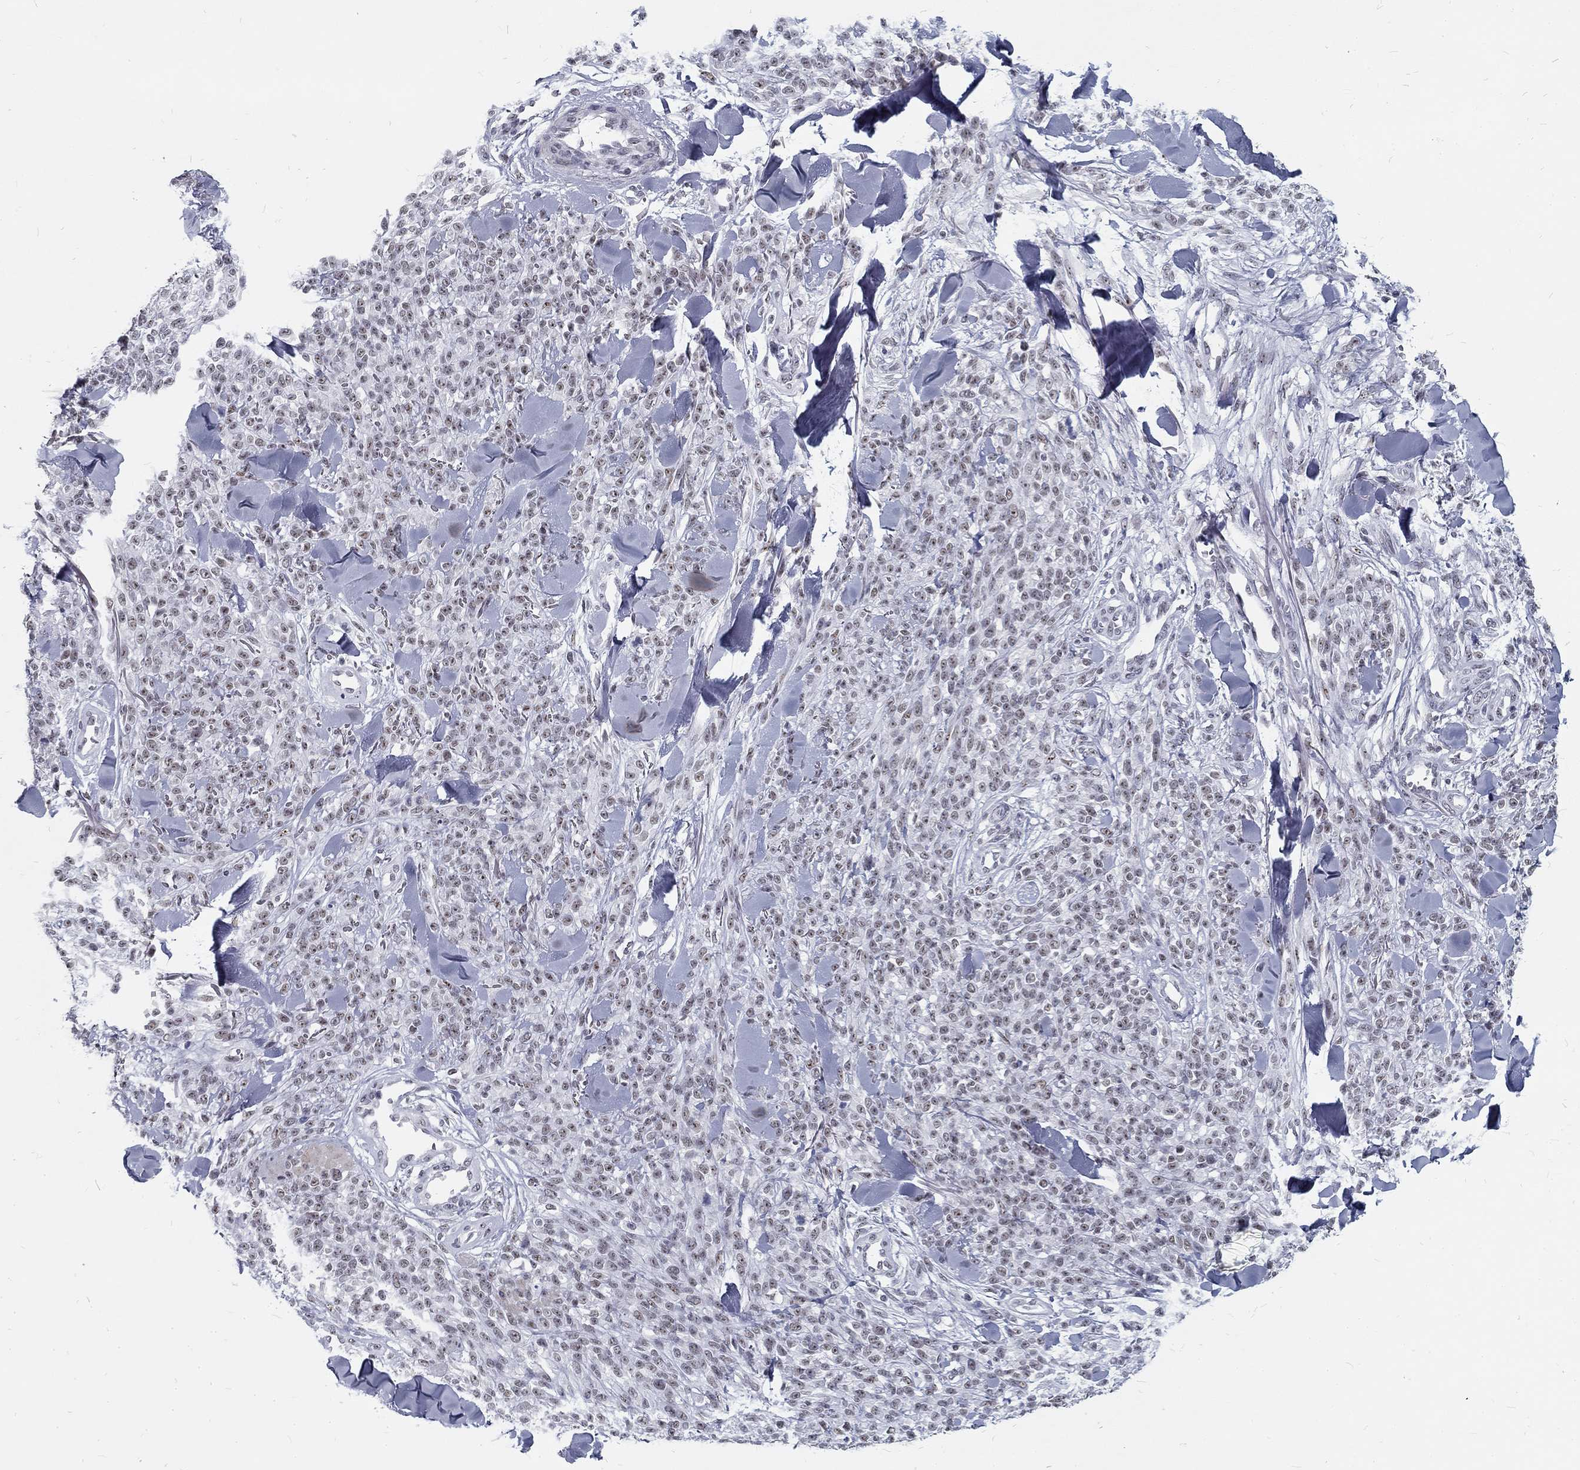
{"staining": {"intensity": "weak", "quantity": "25%-75%", "location": "nuclear"}, "tissue": "melanoma", "cell_type": "Tumor cells", "image_type": "cancer", "snomed": [{"axis": "morphology", "description": "Malignant melanoma, NOS"}, {"axis": "topography", "description": "Skin"}, {"axis": "topography", "description": "Skin of trunk"}], "caption": "Malignant melanoma was stained to show a protein in brown. There is low levels of weak nuclear positivity in approximately 25%-75% of tumor cells.", "gene": "SNORC", "patient": {"sex": "male", "age": 74}}